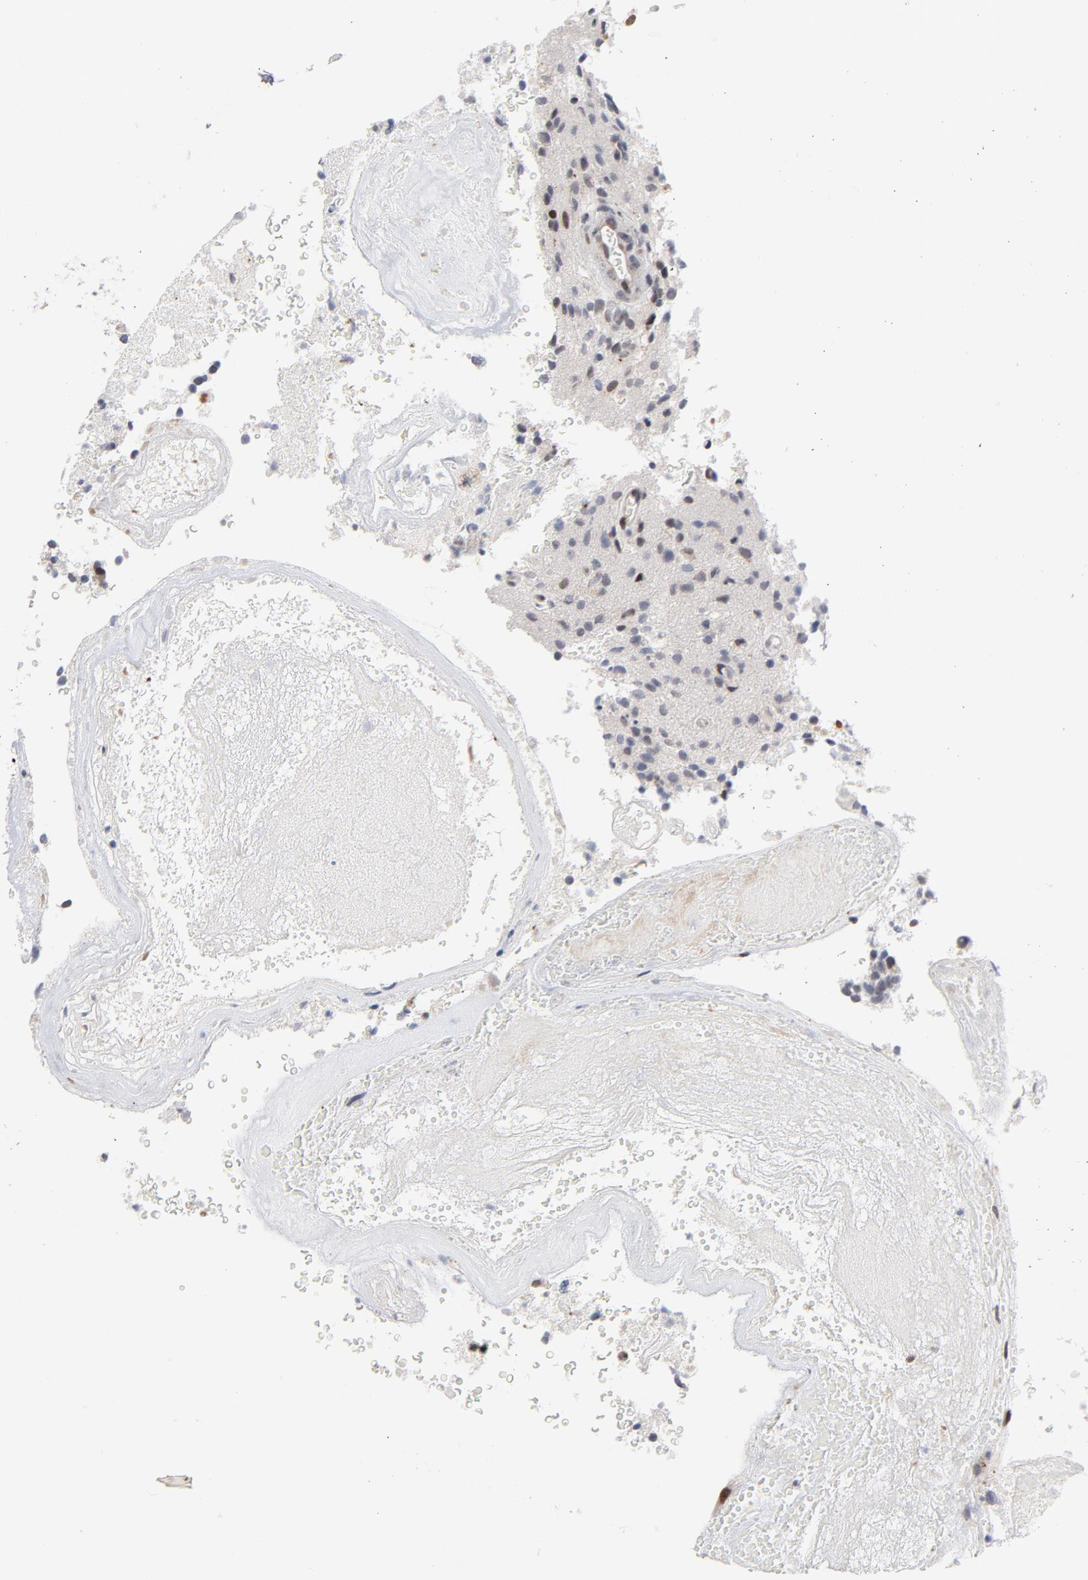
{"staining": {"intensity": "moderate", "quantity": "<25%", "location": "nuclear"}, "tissue": "glioma", "cell_type": "Tumor cells", "image_type": "cancer", "snomed": [{"axis": "morphology", "description": "Normal tissue, NOS"}, {"axis": "morphology", "description": "Glioma, malignant, High grade"}, {"axis": "topography", "description": "Cerebral cortex"}], "caption": "Malignant glioma (high-grade) stained for a protein displays moderate nuclear positivity in tumor cells. (DAB (3,3'-diaminobenzidine) = brown stain, brightfield microscopy at high magnification).", "gene": "NFIC", "patient": {"sex": "male", "age": 75}}